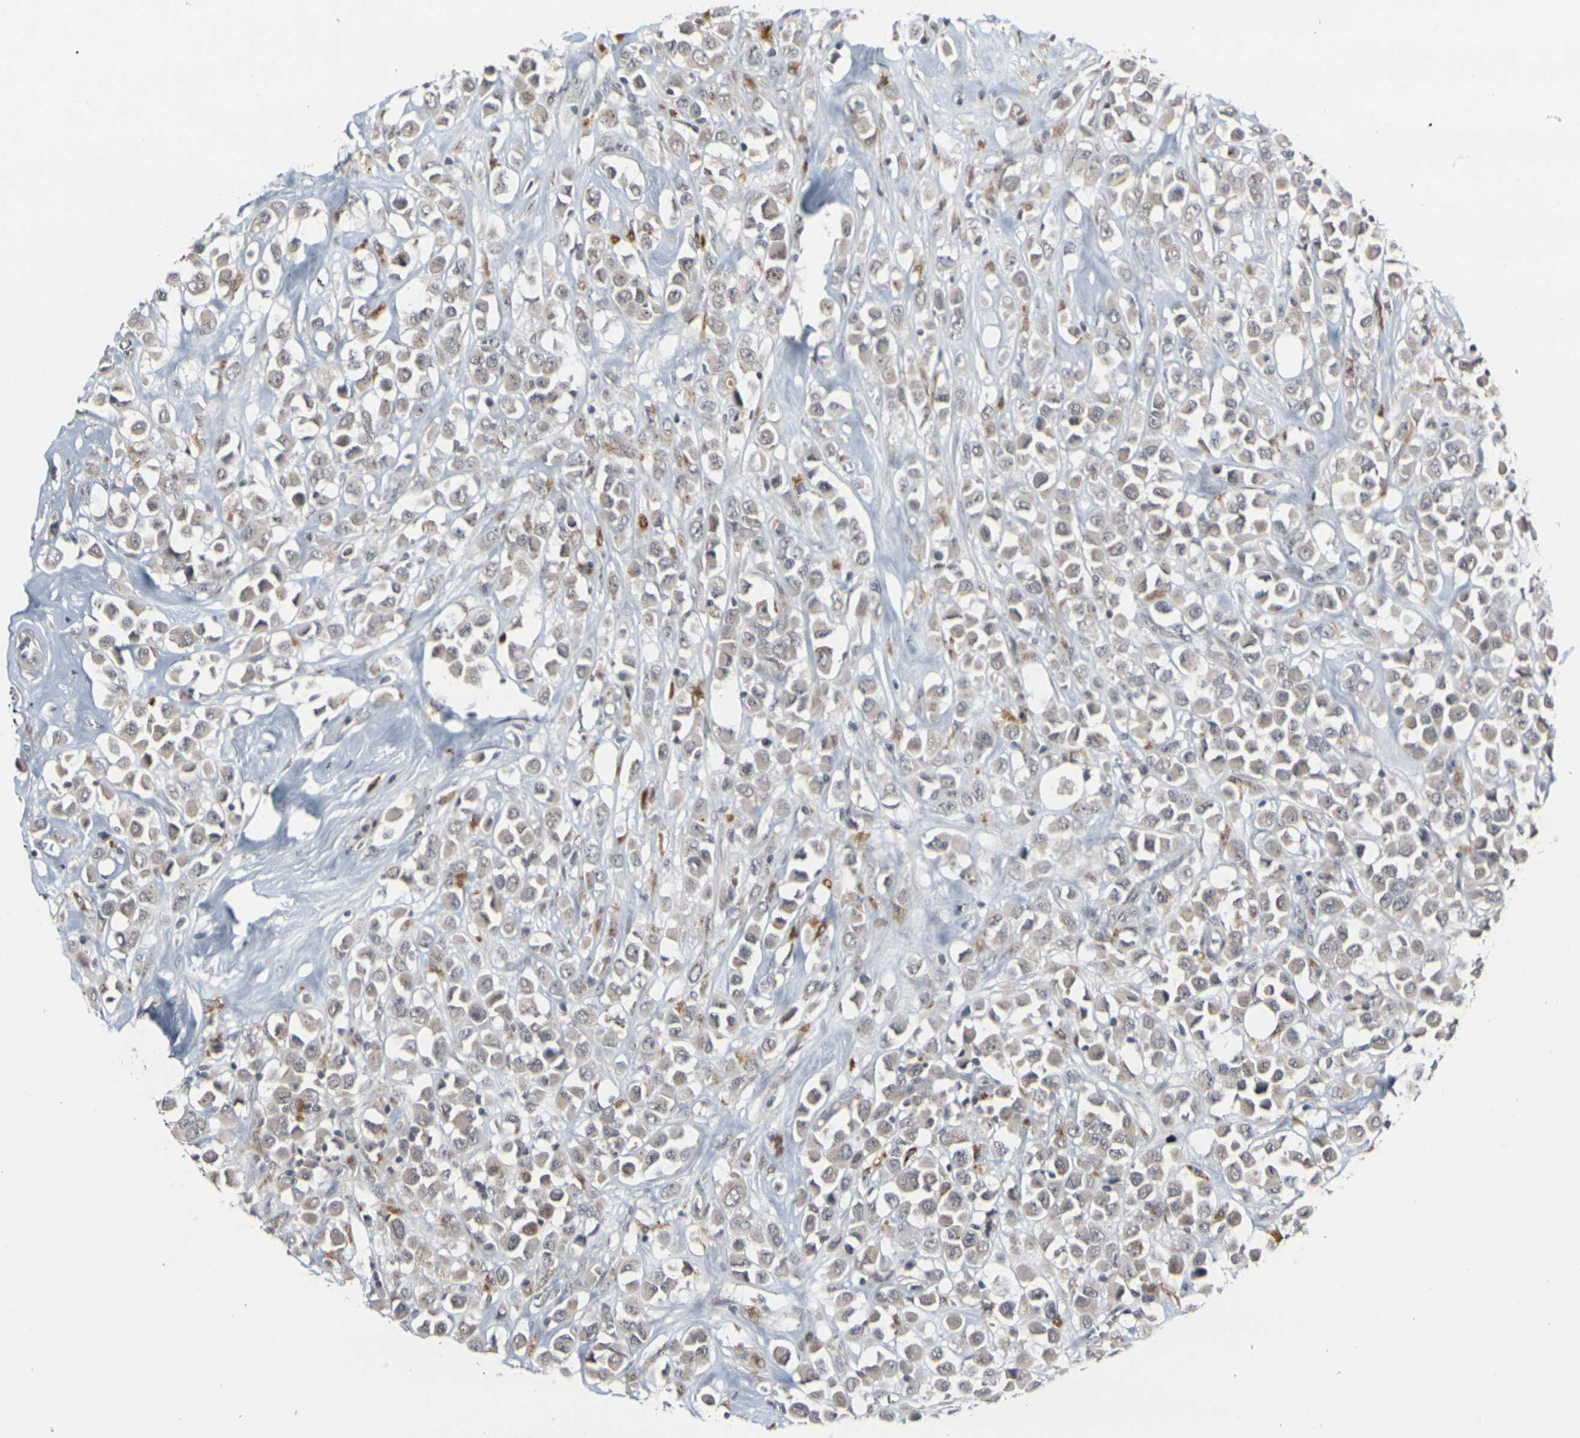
{"staining": {"intensity": "weak", "quantity": ">75%", "location": "cytoplasmic/membranous"}, "tissue": "breast cancer", "cell_type": "Tumor cells", "image_type": "cancer", "snomed": [{"axis": "morphology", "description": "Duct carcinoma"}, {"axis": "topography", "description": "Breast"}], "caption": "An IHC histopathology image of tumor tissue is shown. Protein staining in brown highlights weak cytoplasmic/membranous positivity in breast cancer within tumor cells. The staining was performed using DAB, with brown indicating positive protein expression. Nuclei are stained blue with hematoxylin.", "gene": "GPR19", "patient": {"sex": "female", "age": 61}}